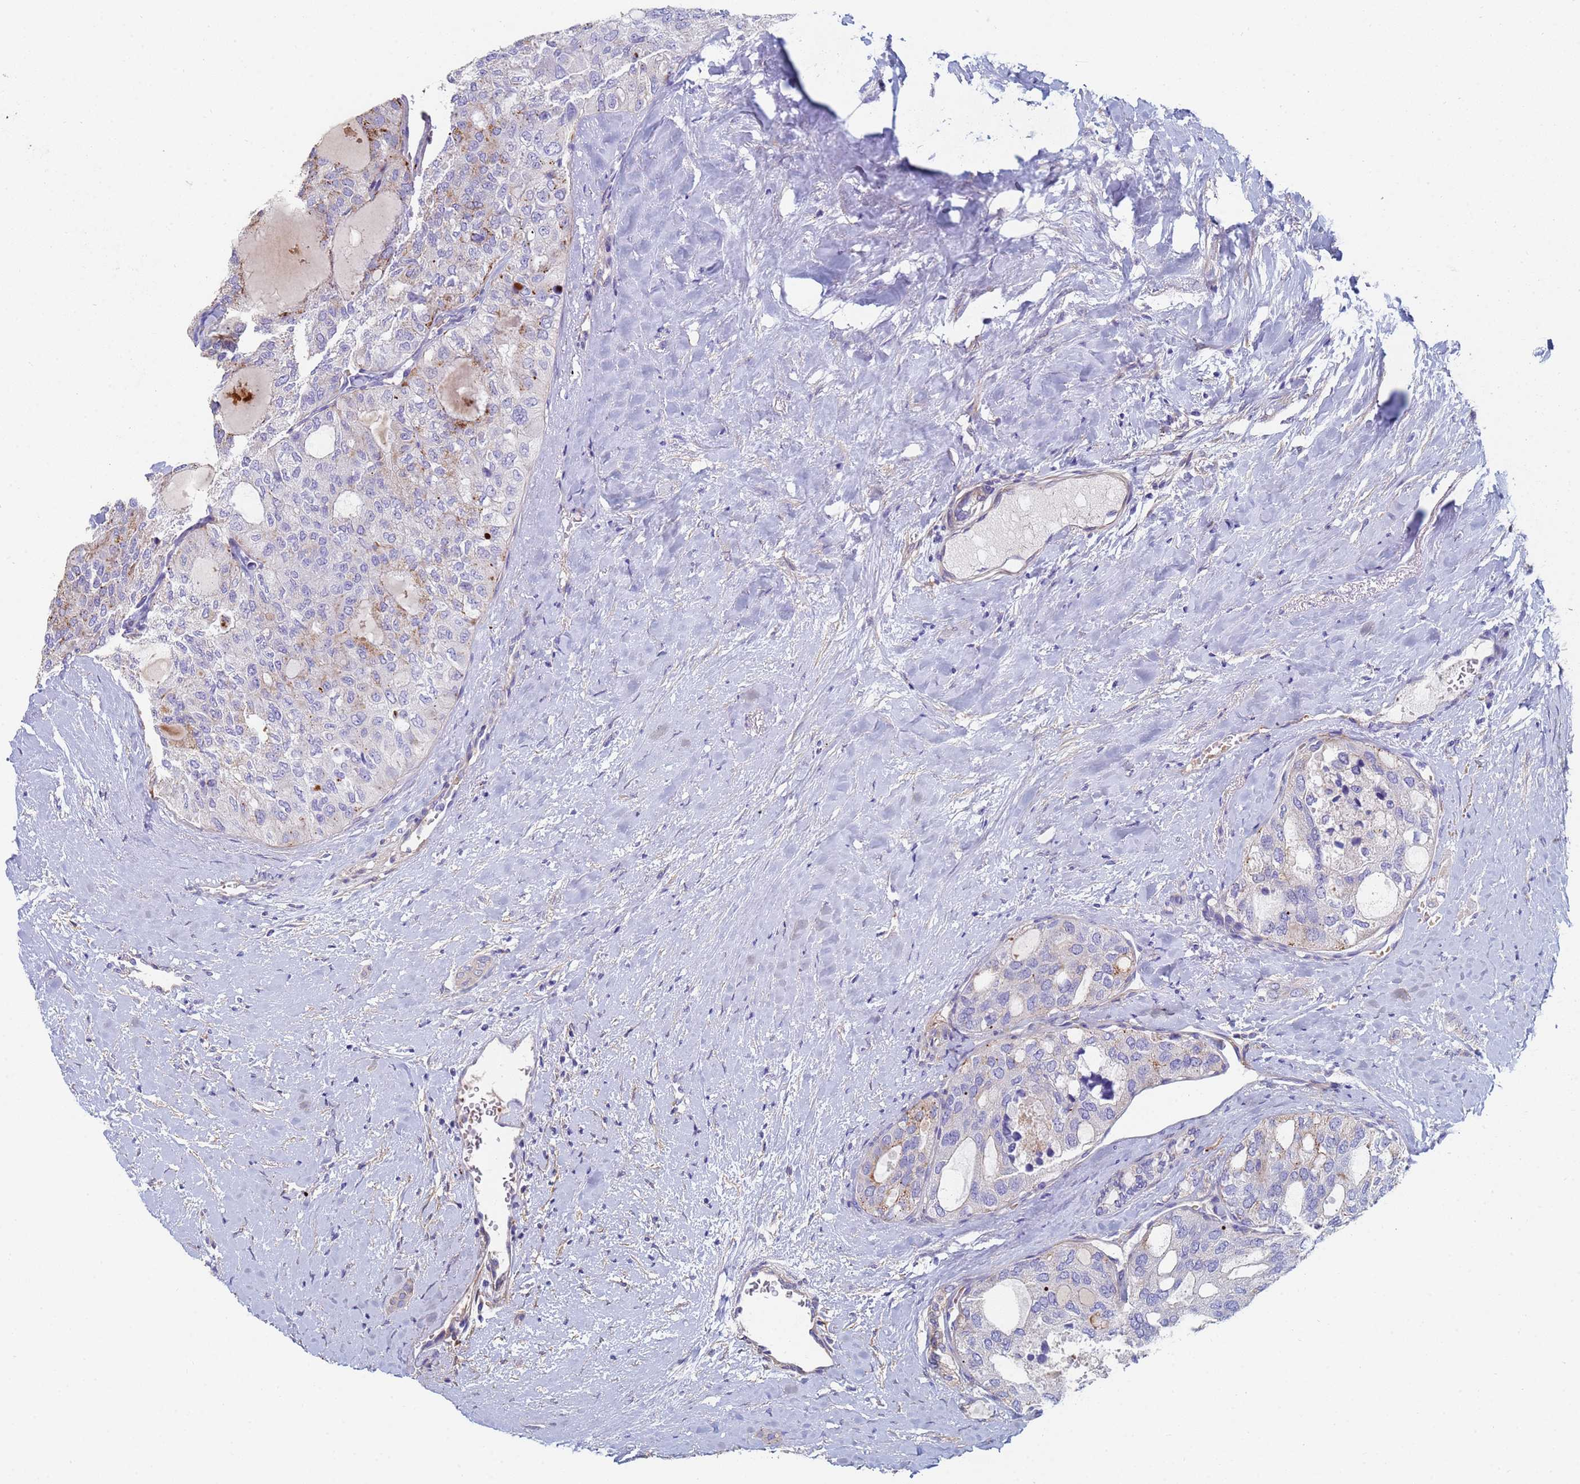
{"staining": {"intensity": "negative", "quantity": "none", "location": "none"}, "tissue": "thyroid cancer", "cell_type": "Tumor cells", "image_type": "cancer", "snomed": [{"axis": "morphology", "description": "Follicular adenoma carcinoma, NOS"}, {"axis": "topography", "description": "Thyroid gland"}], "caption": "High power microscopy image of an IHC photomicrograph of follicular adenoma carcinoma (thyroid), revealing no significant positivity in tumor cells. (DAB (3,3'-diaminobenzidine) IHC visualized using brightfield microscopy, high magnification).", "gene": "ABCA8", "patient": {"sex": "male", "age": 75}}